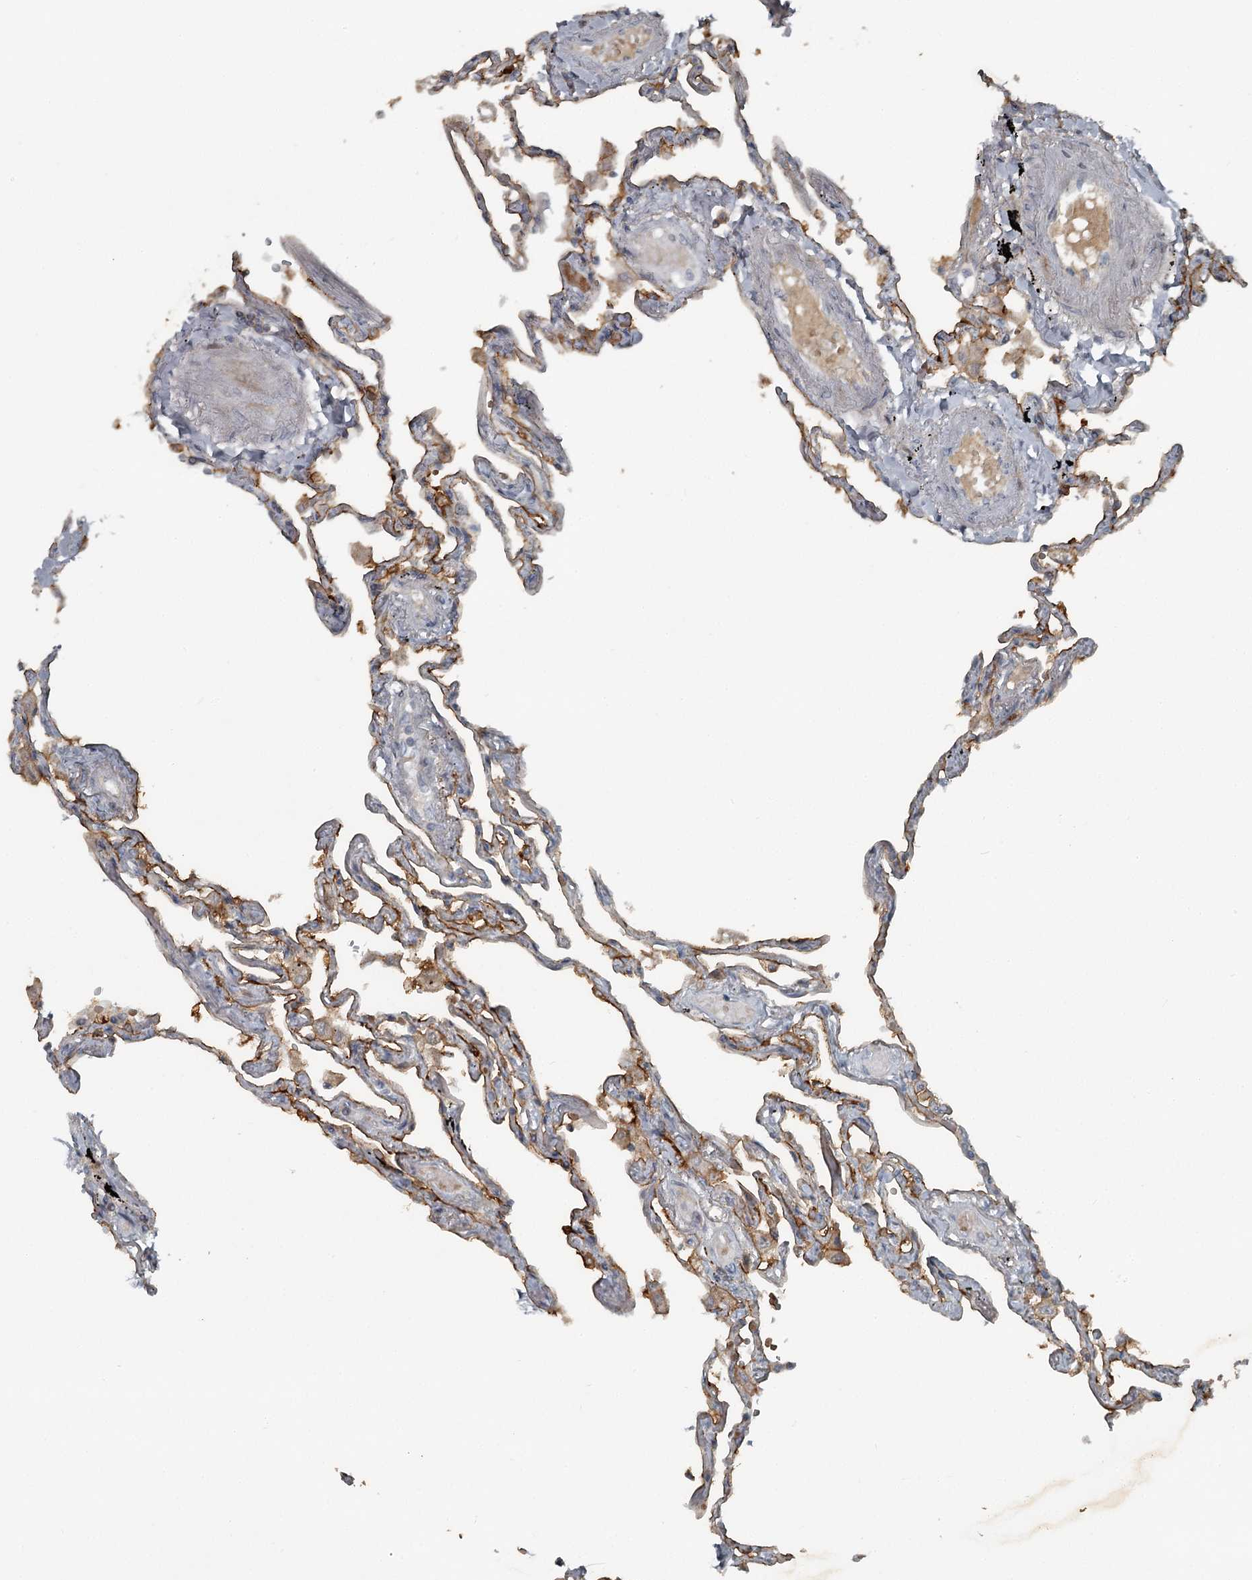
{"staining": {"intensity": "strong", "quantity": "25%-75%", "location": "cytoplasmic/membranous"}, "tissue": "lung", "cell_type": "Alveolar cells", "image_type": "normal", "snomed": [{"axis": "morphology", "description": "Normal tissue, NOS"}, {"axis": "topography", "description": "Lung"}], "caption": "Immunohistochemical staining of unremarkable human lung displays 25%-75% levels of strong cytoplasmic/membranous protein expression in about 25%-75% of alveolar cells. Using DAB (brown) and hematoxylin (blue) stains, captured at high magnification using brightfield microscopy.", "gene": "SLC39A8", "patient": {"sex": "female", "age": 67}}